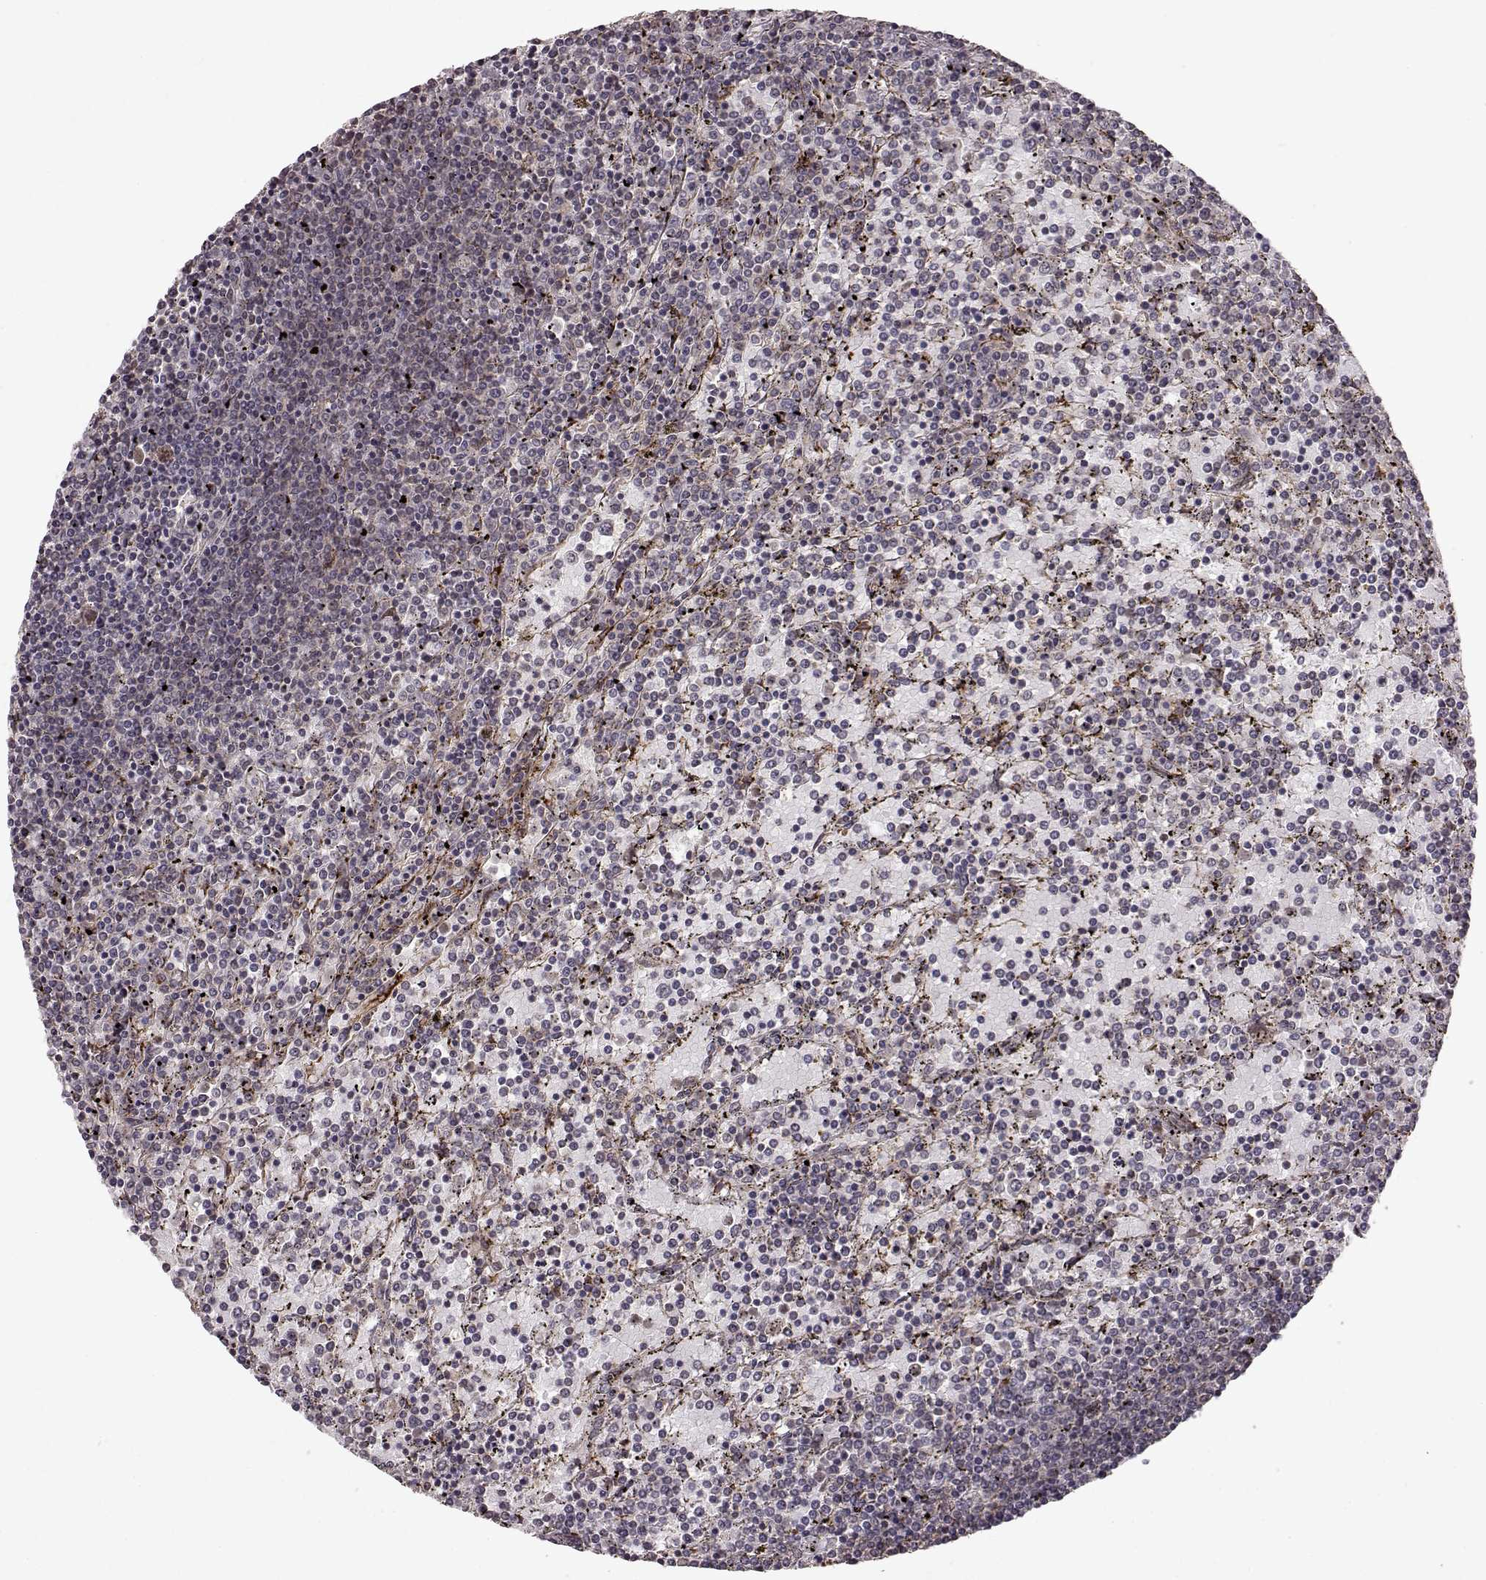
{"staining": {"intensity": "negative", "quantity": "none", "location": "none"}, "tissue": "lymphoma", "cell_type": "Tumor cells", "image_type": "cancer", "snomed": [{"axis": "morphology", "description": "Malignant lymphoma, non-Hodgkin's type, Low grade"}, {"axis": "topography", "description": "Spleen"}], "caption": "Tumor cells are negative for protein expression in human lymphoma.", "gene": "FSTL1", "patient": {"sex": "female", "age": 77}}